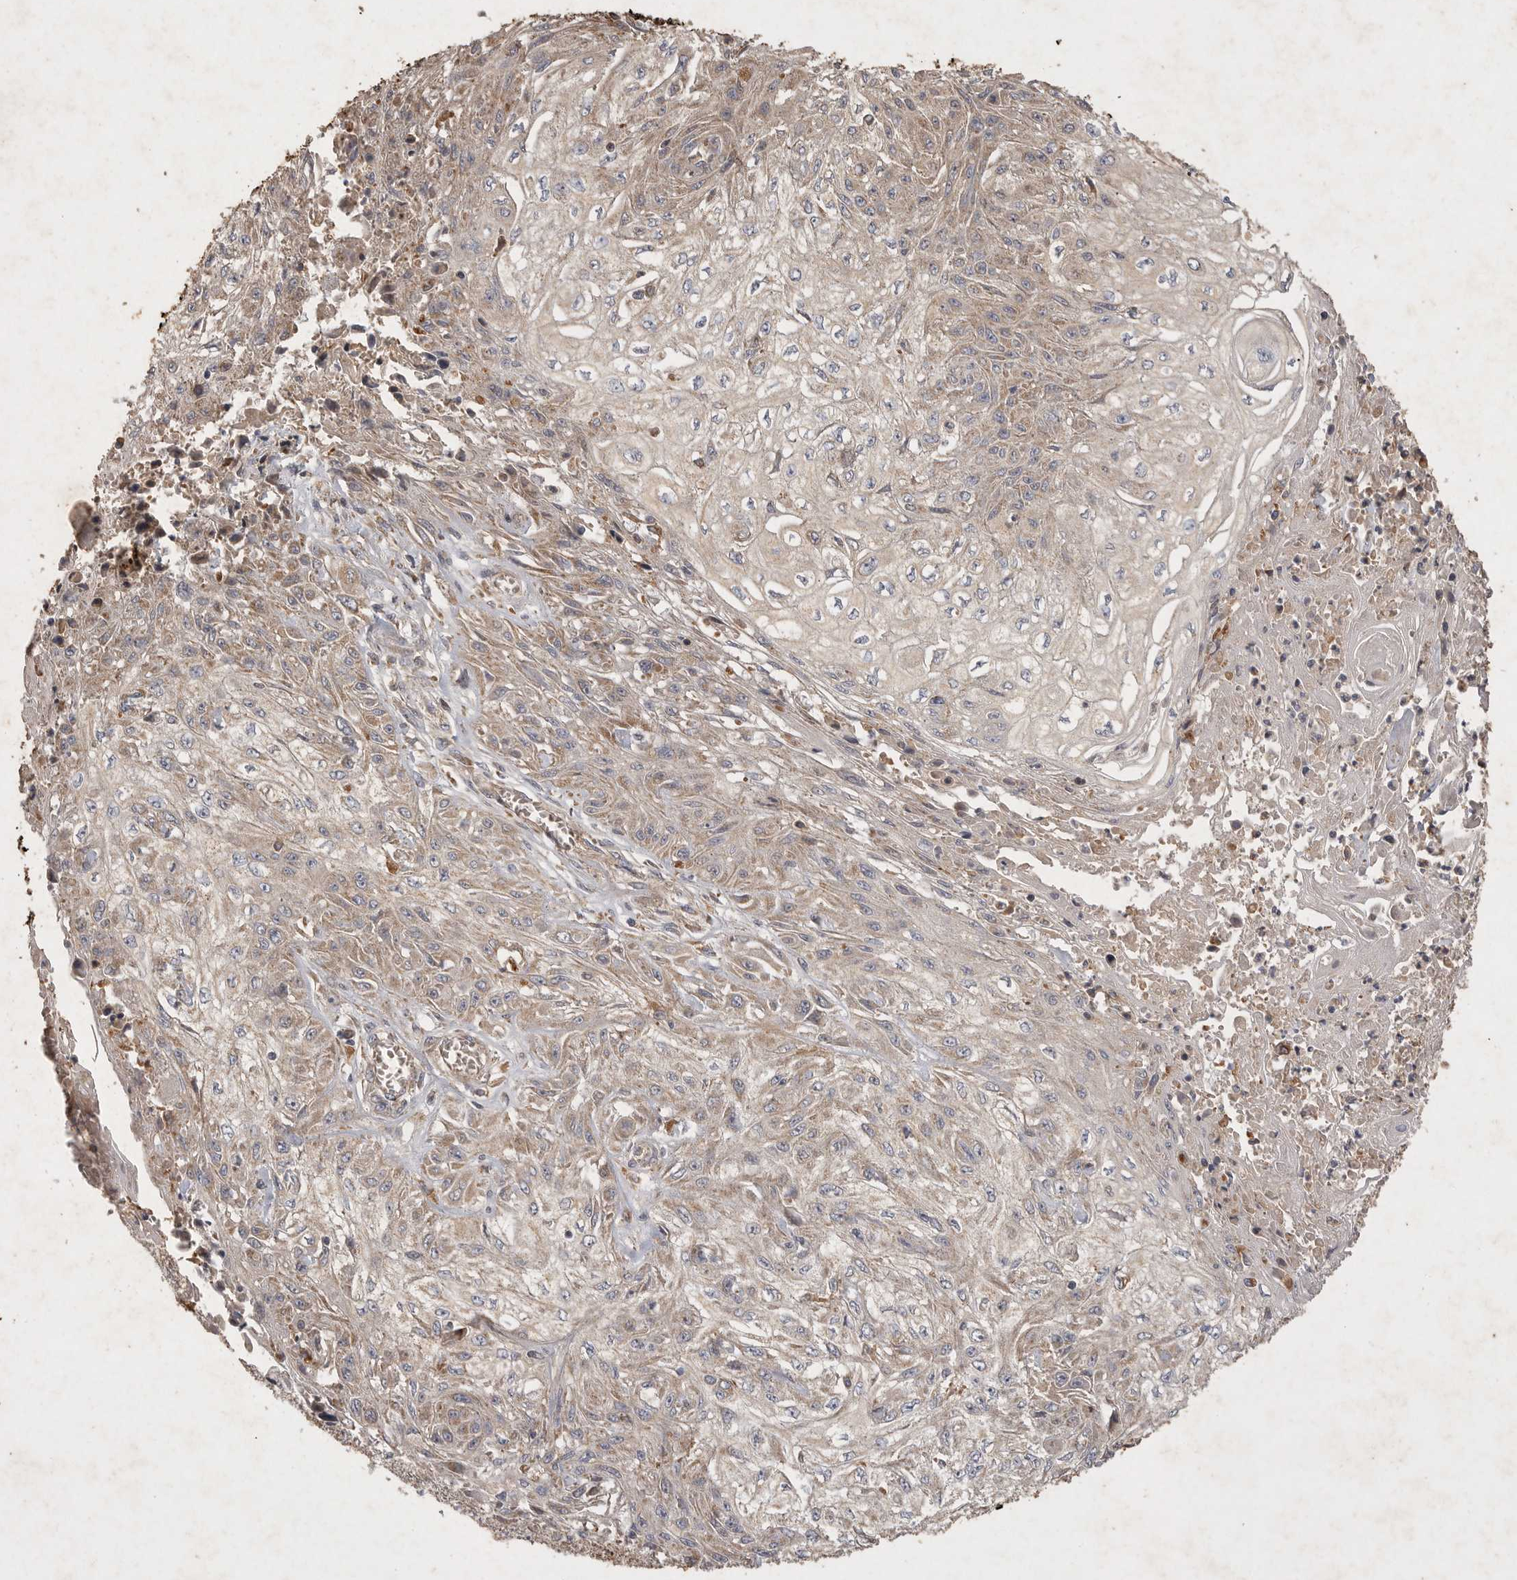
{"staining": {"intensity": "weak", "quantity": ">75%", "location": "cytoplasmic/membranous"}, "tissue": "skin cancer", "cell_type": "Tumor cells", "image_type": "cancer", "snomed": [{"axis": "morphology", "description": "Squamous cell carcinoma, NOS"}, {"axis": "morphology", "description": "Squamous cell carcinoma, metastatic, NOS"}, {"axis": "topography", "description": "Skin"}, {"axis": "topography", "description": "Lymph node"}], "caption": "This is a micrograph of immunohistochemistry staining of skin metastatic squamous cell carcinoma, which shows weak positivity in the cytoplasmic/membranous of tumor cells.", "gene": "MRPL41", "patient": {"sex": "male", "age": 75}}